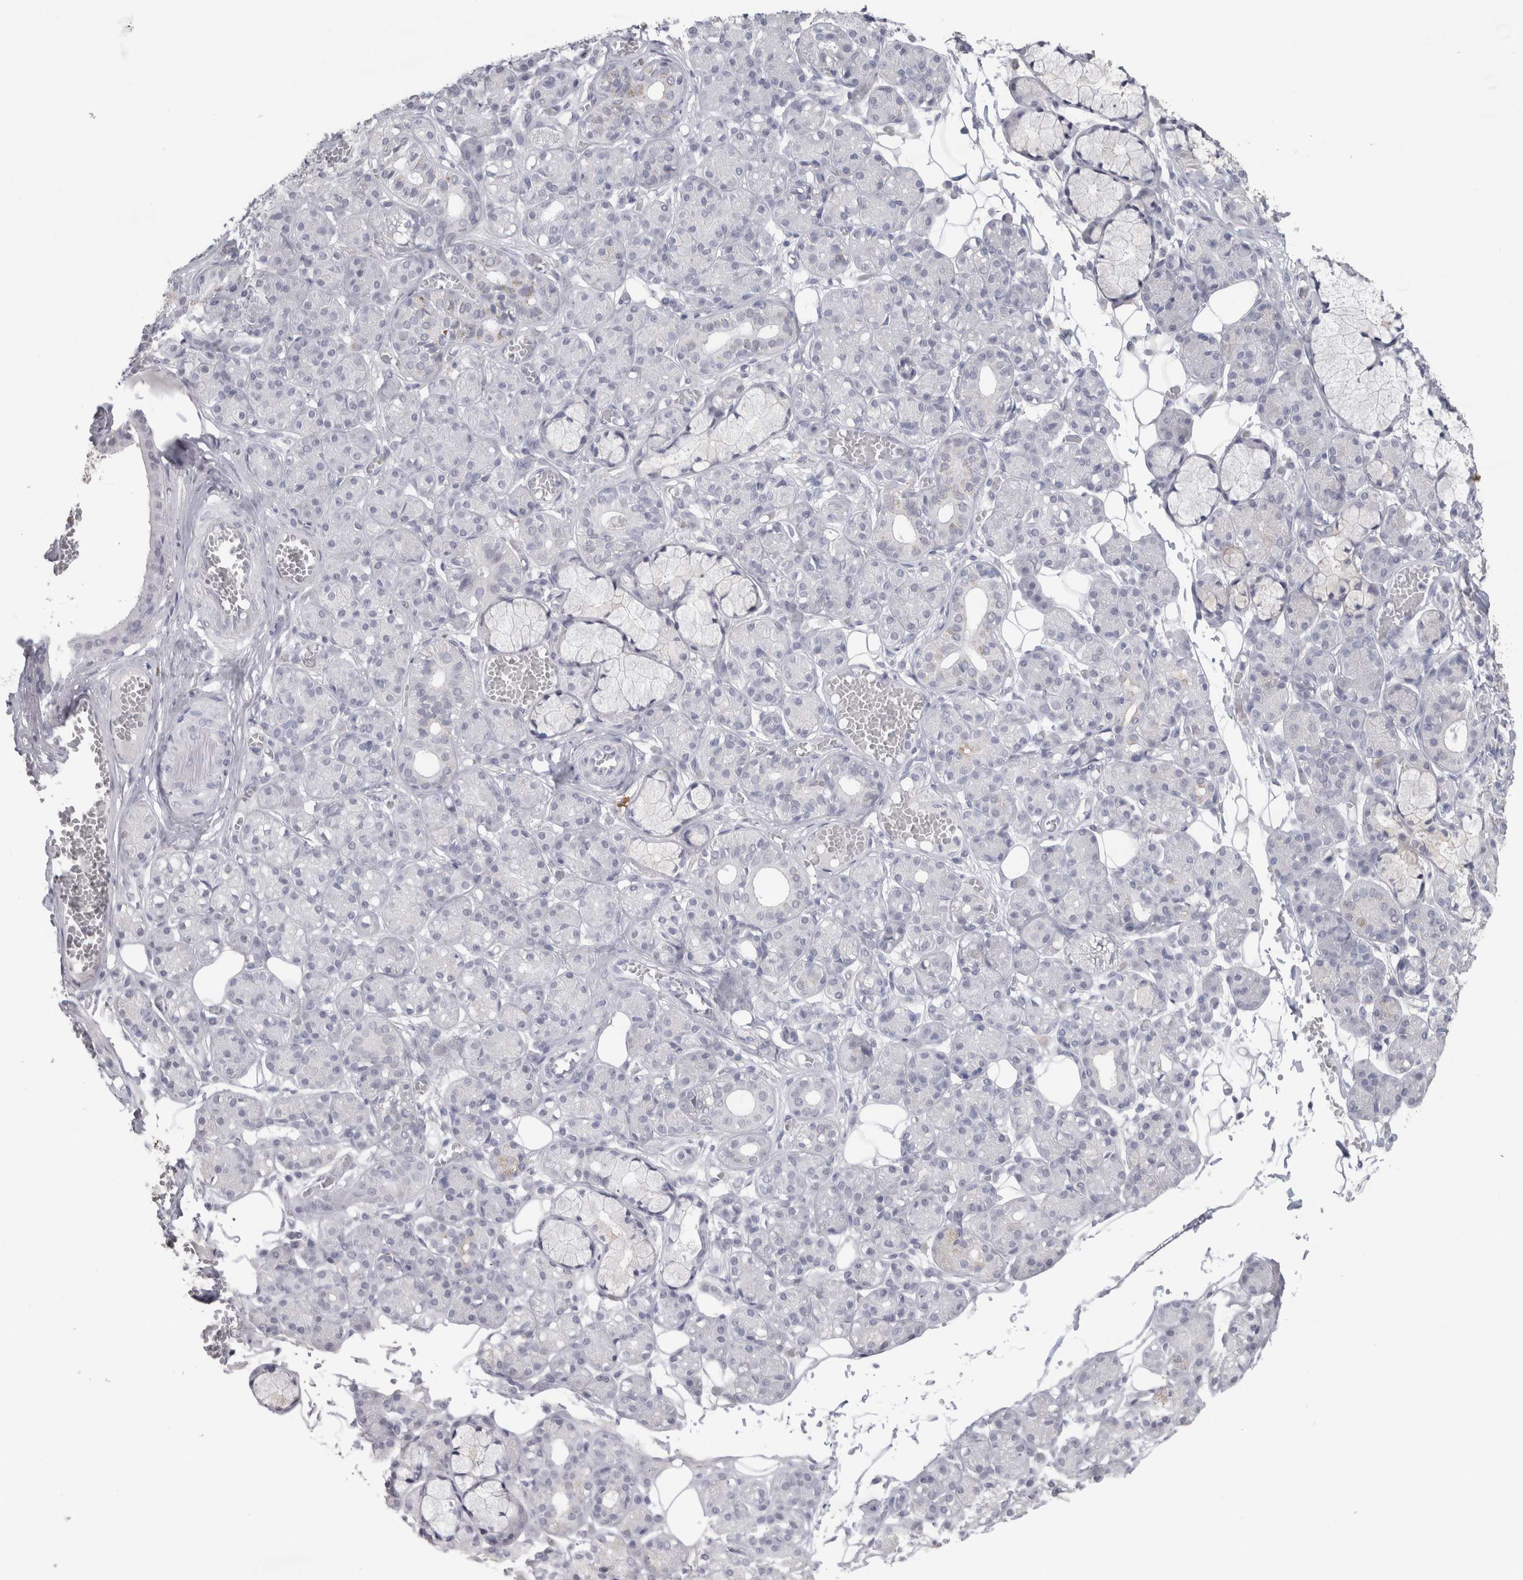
{"staining": {"intensity": "negative", "quantity": "none", "location": "none"}, "tissue": "salivary gland", "cell_type": "Glandular cells", "image_type": "normal", "snomed": [{"axis": "morphology", "description": "Normal tissue, NOS"}, {"axis": "topography", "description": "Salivary gland"}], "caption": "DAB immunohistochemical staining of unremarkable salivary gland reveals no significant expression in glandular cells.", "gene": "CDH17", "patient": {"sex": "male", "age": 63}}